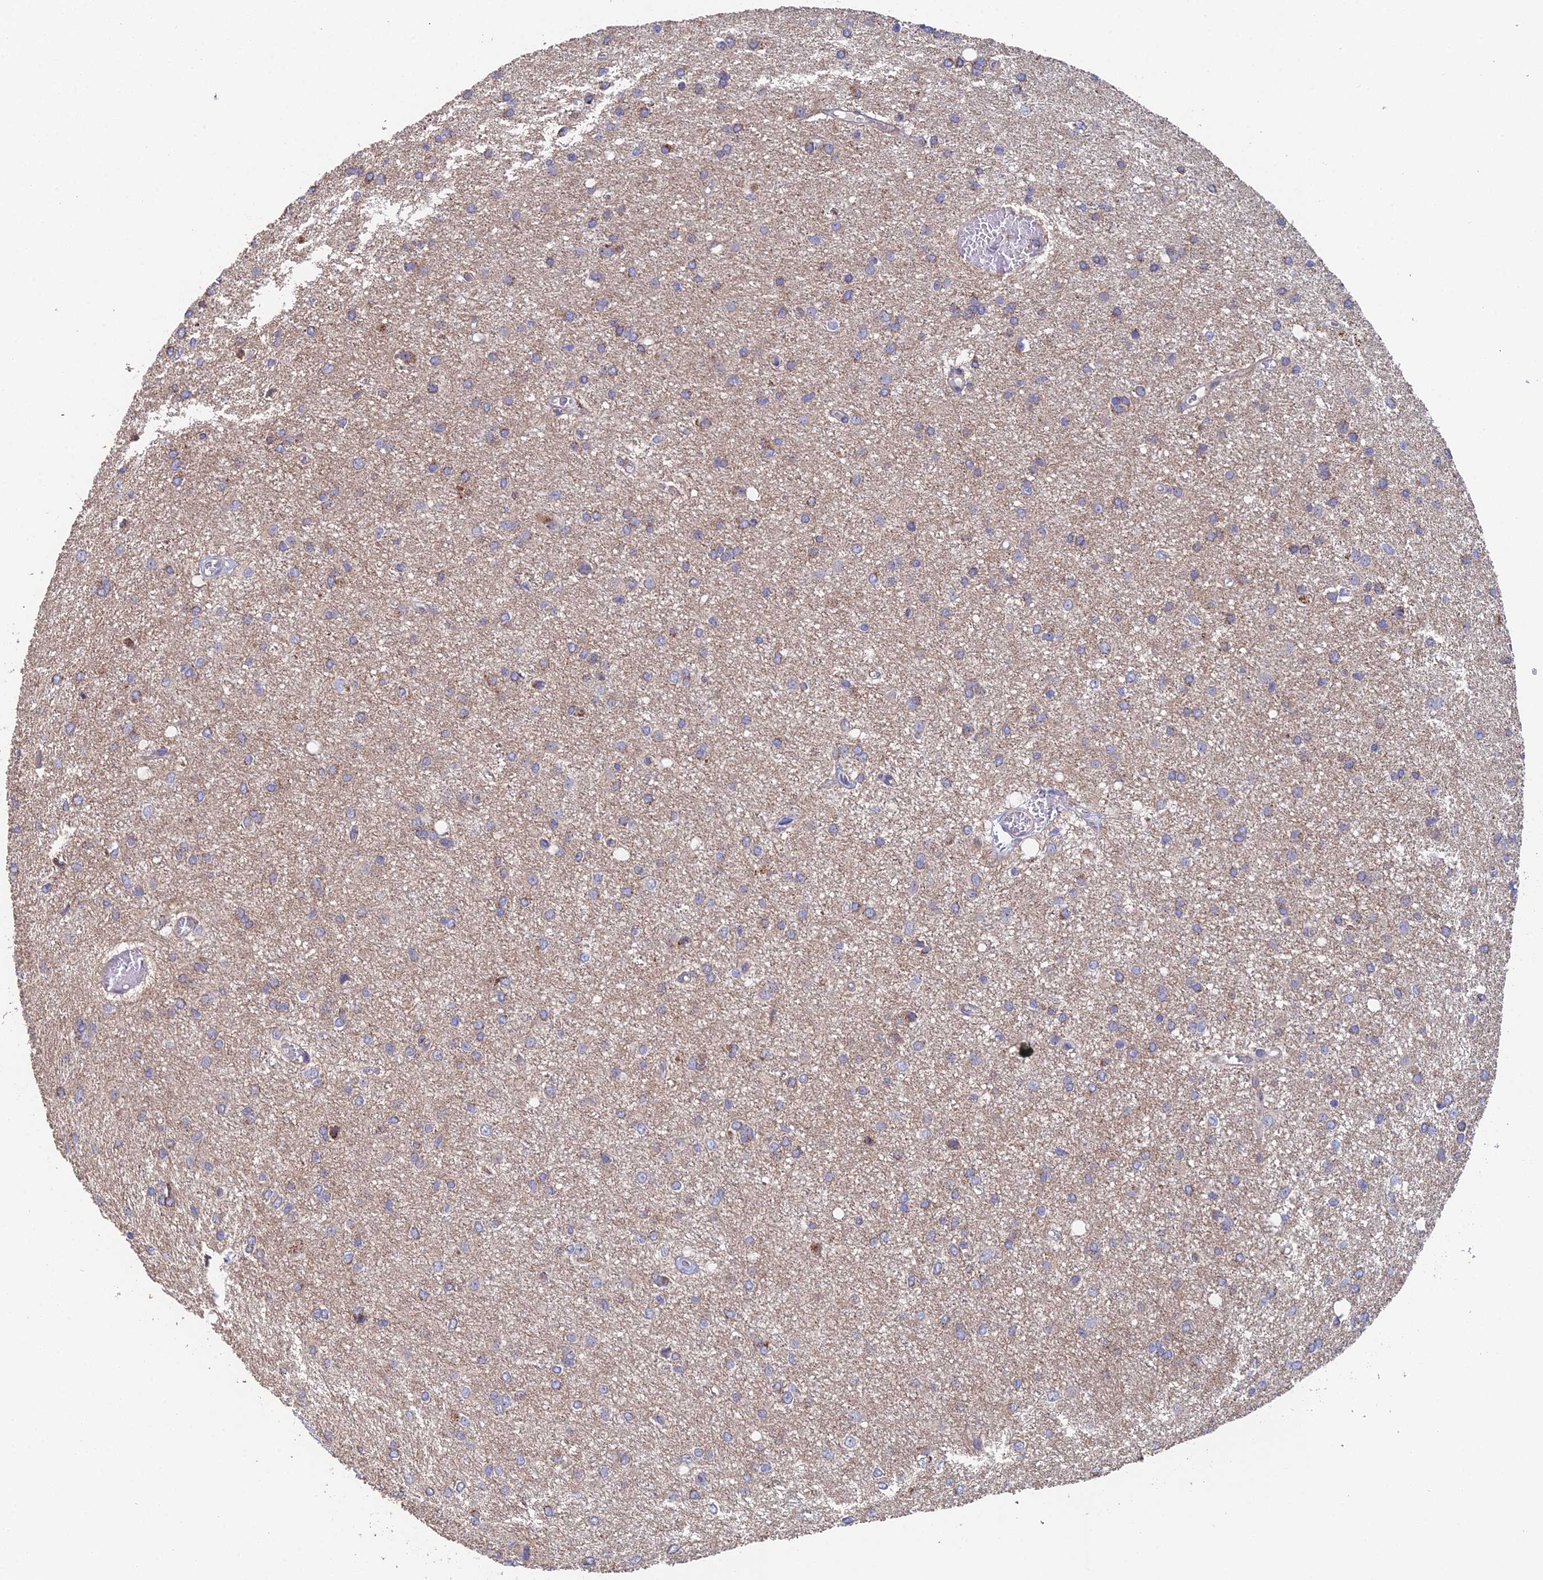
{"staining": {"intensity": "weak", "quantity": "<25%", "location": "cytoplasmic/membranous"}, "tissue": "glioma", "cell_type": "Tumor cells", "image_type": "cancer", "snomed": [{"axis": "morphology", "description": "Glioma, malignant, High grade"}, {"axis": "topography", "description": "Brain"}], "caption": "Immunohistochemistry of high-grade glioma (malignant) shows no positivity in tumor cells.", "gene": "ECSIT", "patient": {"sex": "female", "age": 50}}